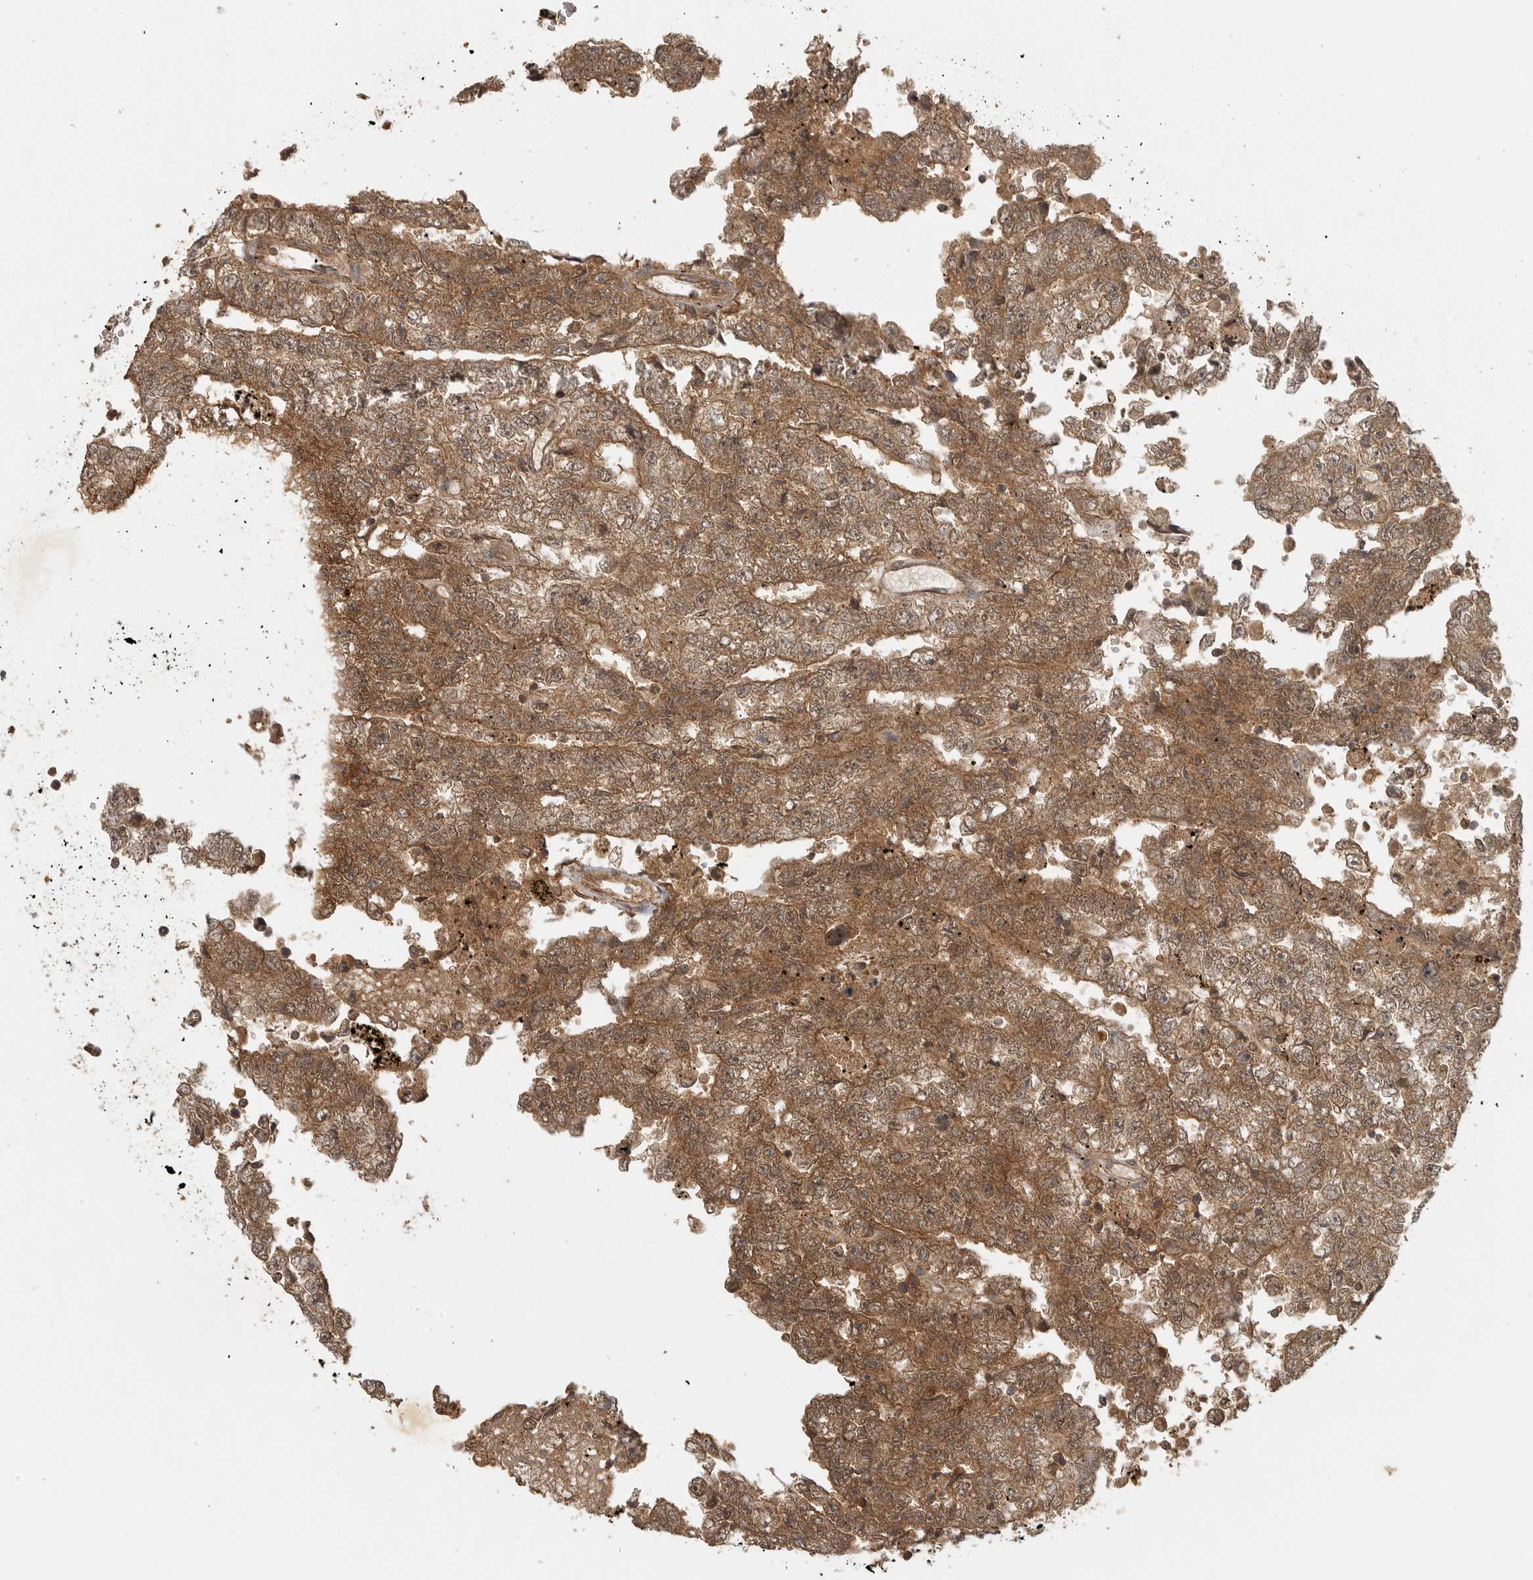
{"staining": {"intensity": "moderate", "quantity": ">75%", "location": "cytoplasmic/membranous,nuclear"}, "tissue": "testis cancer", "cell_type": "Tumor cells", "image_type": "cancer", "snomed": [{"axis": "morphology", "description": "Carcinoma, Embryonal, NOS"}, {"axis": "topography", "description": "Testis"}], "caption": "The photomicrograph shows immunohistochemical staining of testis cancer (embryonal carcinoma). There is moderate cytoplasmic/membranous and nuclear staining is present in approximately >75% of tumor cells.", "gene": "ICOSLG", "patient": {"sex": "male", "age": 25}}